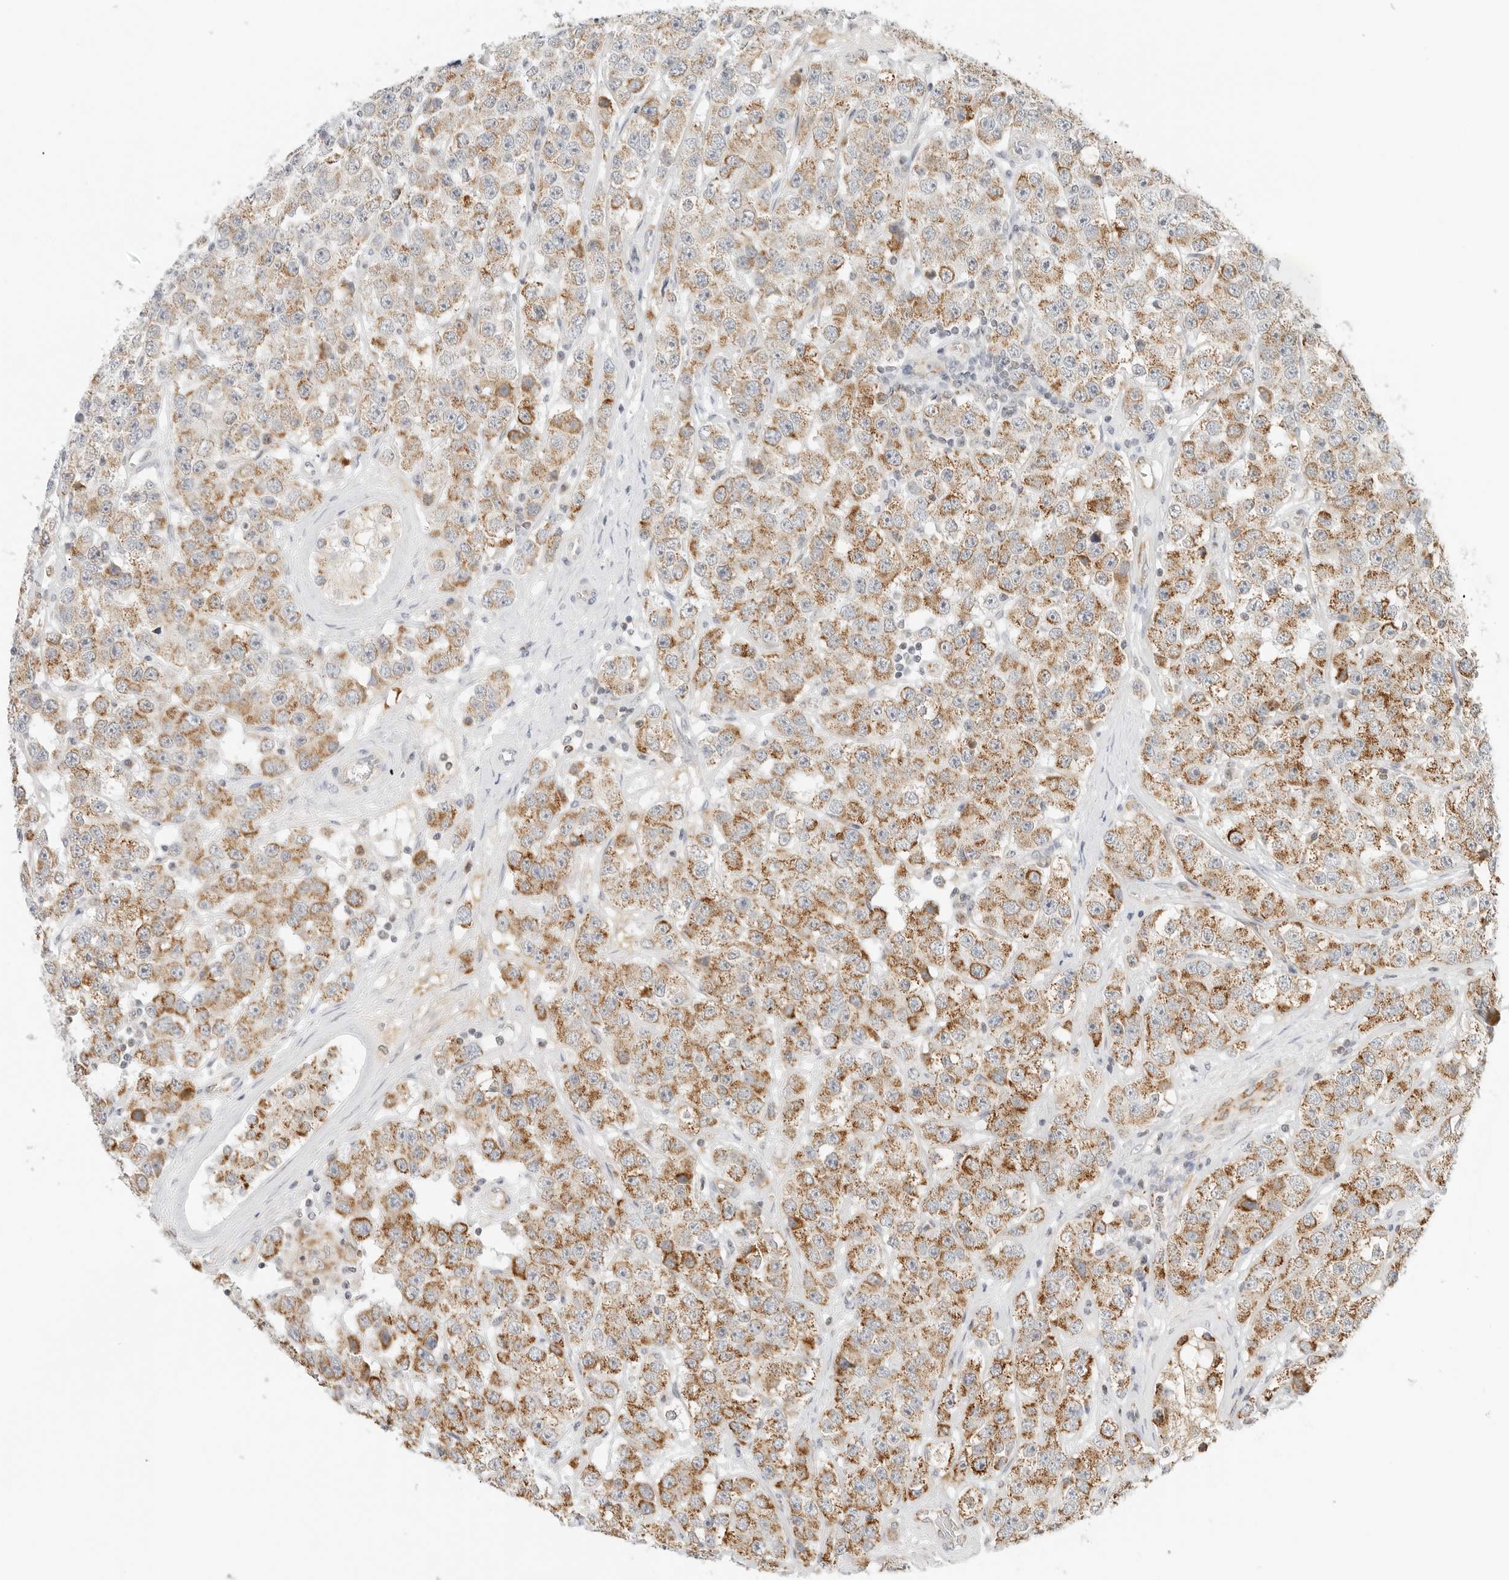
{"staining": {"intensity": "moderate", "quantity": ">75%", "location": "cytoplasmic/membranous"}, "tissue": "testis cancer", "cell_type": "Tumor cells", "image_type": "cancer", "snomed": [{"axis": "morphology", "description": "Seminoma, NOS"}, {"axis": "topography", "description": "Testis"}], "caption": "Testis cancer (seminoma) stained for a protein (brown) displays moderate cytoplasmic/membranous positive positivity in approximately >75% of tumor cells.", "gene": "RC3H1", "patient": {"sex": "male", "age": 28}}